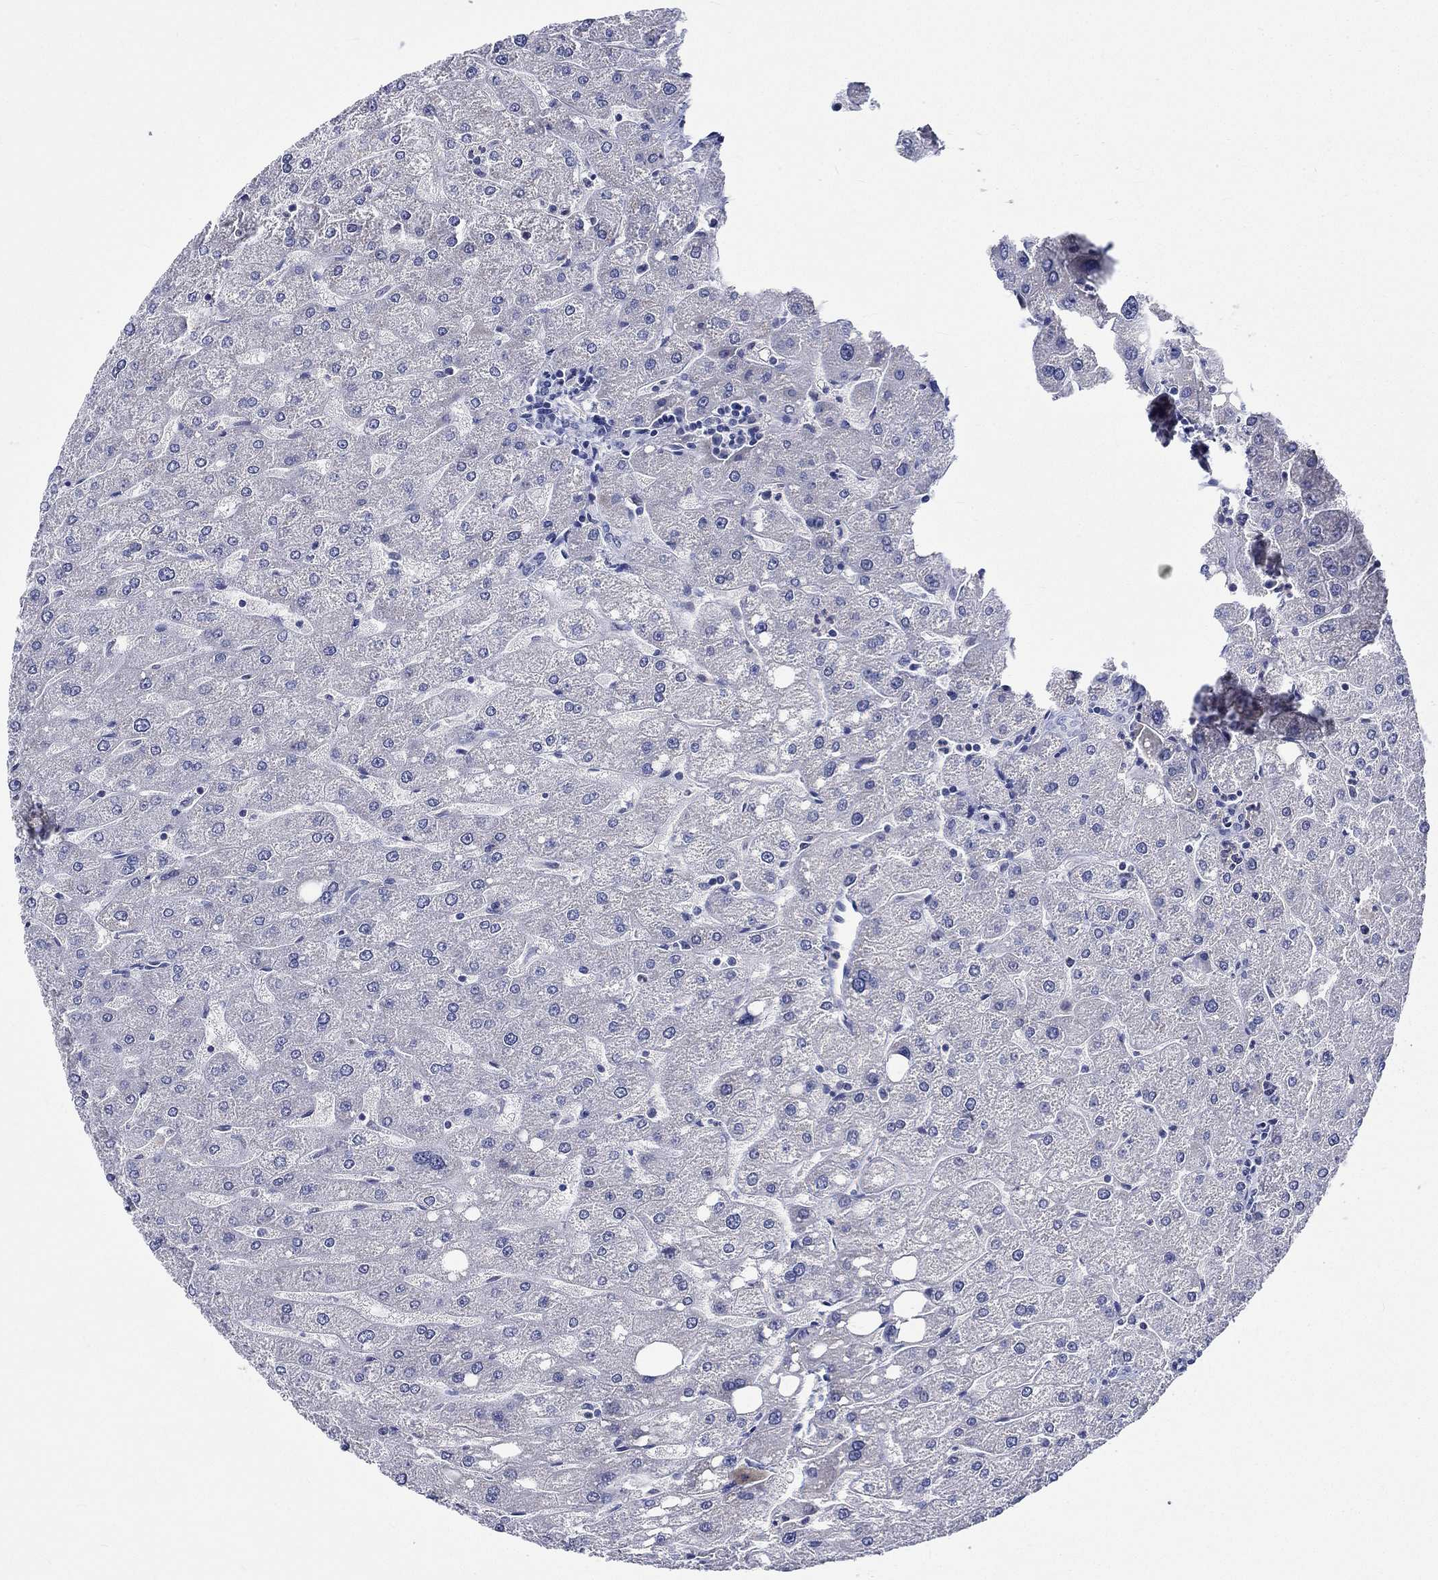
{"staining": {"intensity": "negative", "quantity": "none", "location": "none"}, "tissue": "liver", "cell_type": "Cholangiocytes", "image_type": "normal", "snomed": [{"axis": "morphology", "description": "Normal tissue, NOS"}, {"axis": "topography", "description": "Liver"}], "caption": "Liver was stained to show a protein in brown. There is no significant expression in cholangiocytes. Nuclei are stained in blue.", "gene": "ST6GALNAC1", "patient": {"sex": "male", "age": 67}}